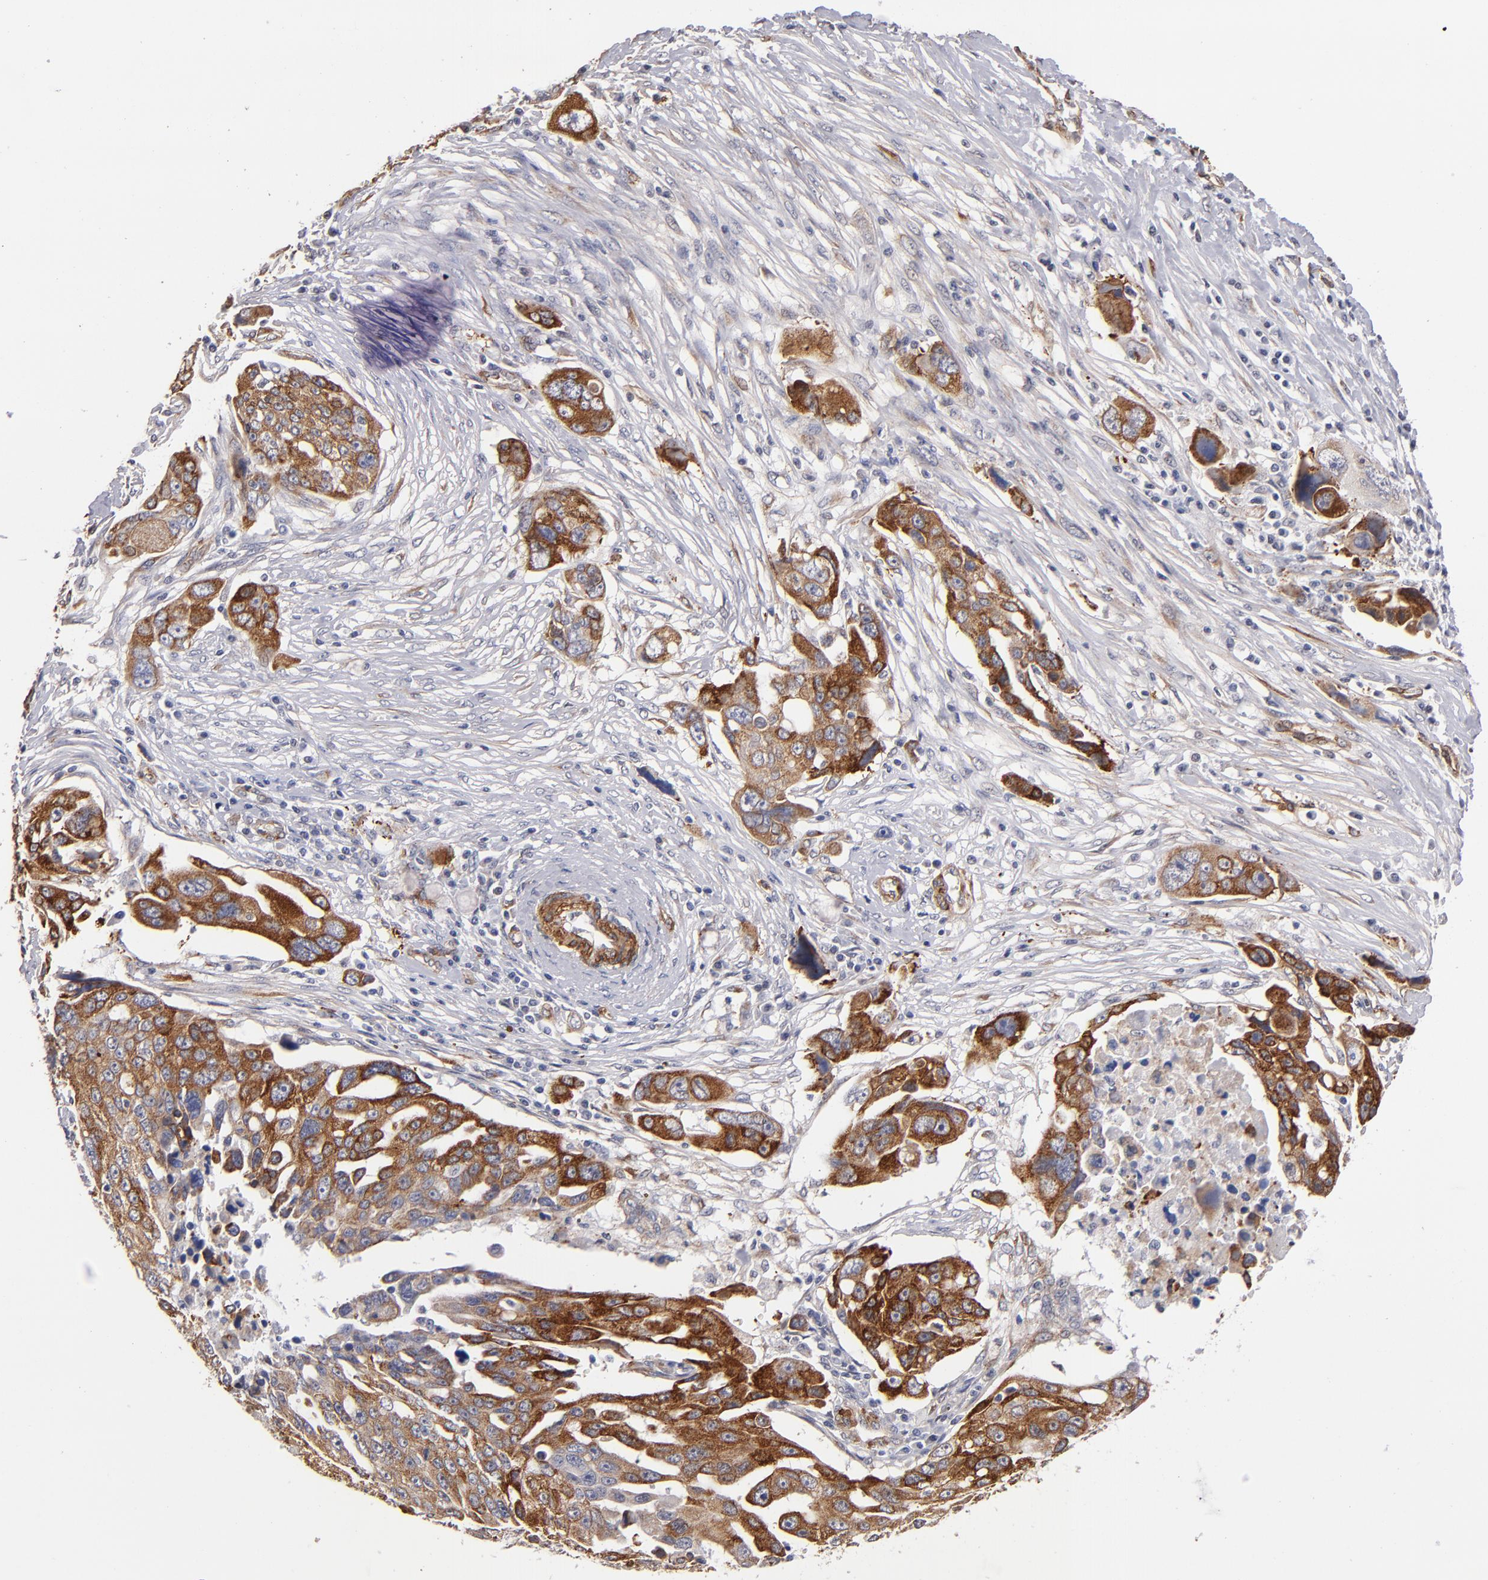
{"staining": {"intensity": "moderate", "quantity": ">75%", "location": "cytoplasmic/membranous"}, "tissue": "ovarian cancer", "cell_type": "Tumor cells", "image_type": "cancer", "snomed": [{"axis": "morphology", "description": "Carcinoma, endometroid"}, {"axis": "topography", "description": "Ovary"}], "caption": "The immunohistochemical stain labels moderate cytoplasmic/membranous positivity in tumor cells of endometroid carcinoma (ovarian) tissue.", "gene": "LAMC1", "patient": {"sex": "female", "age": 75}}